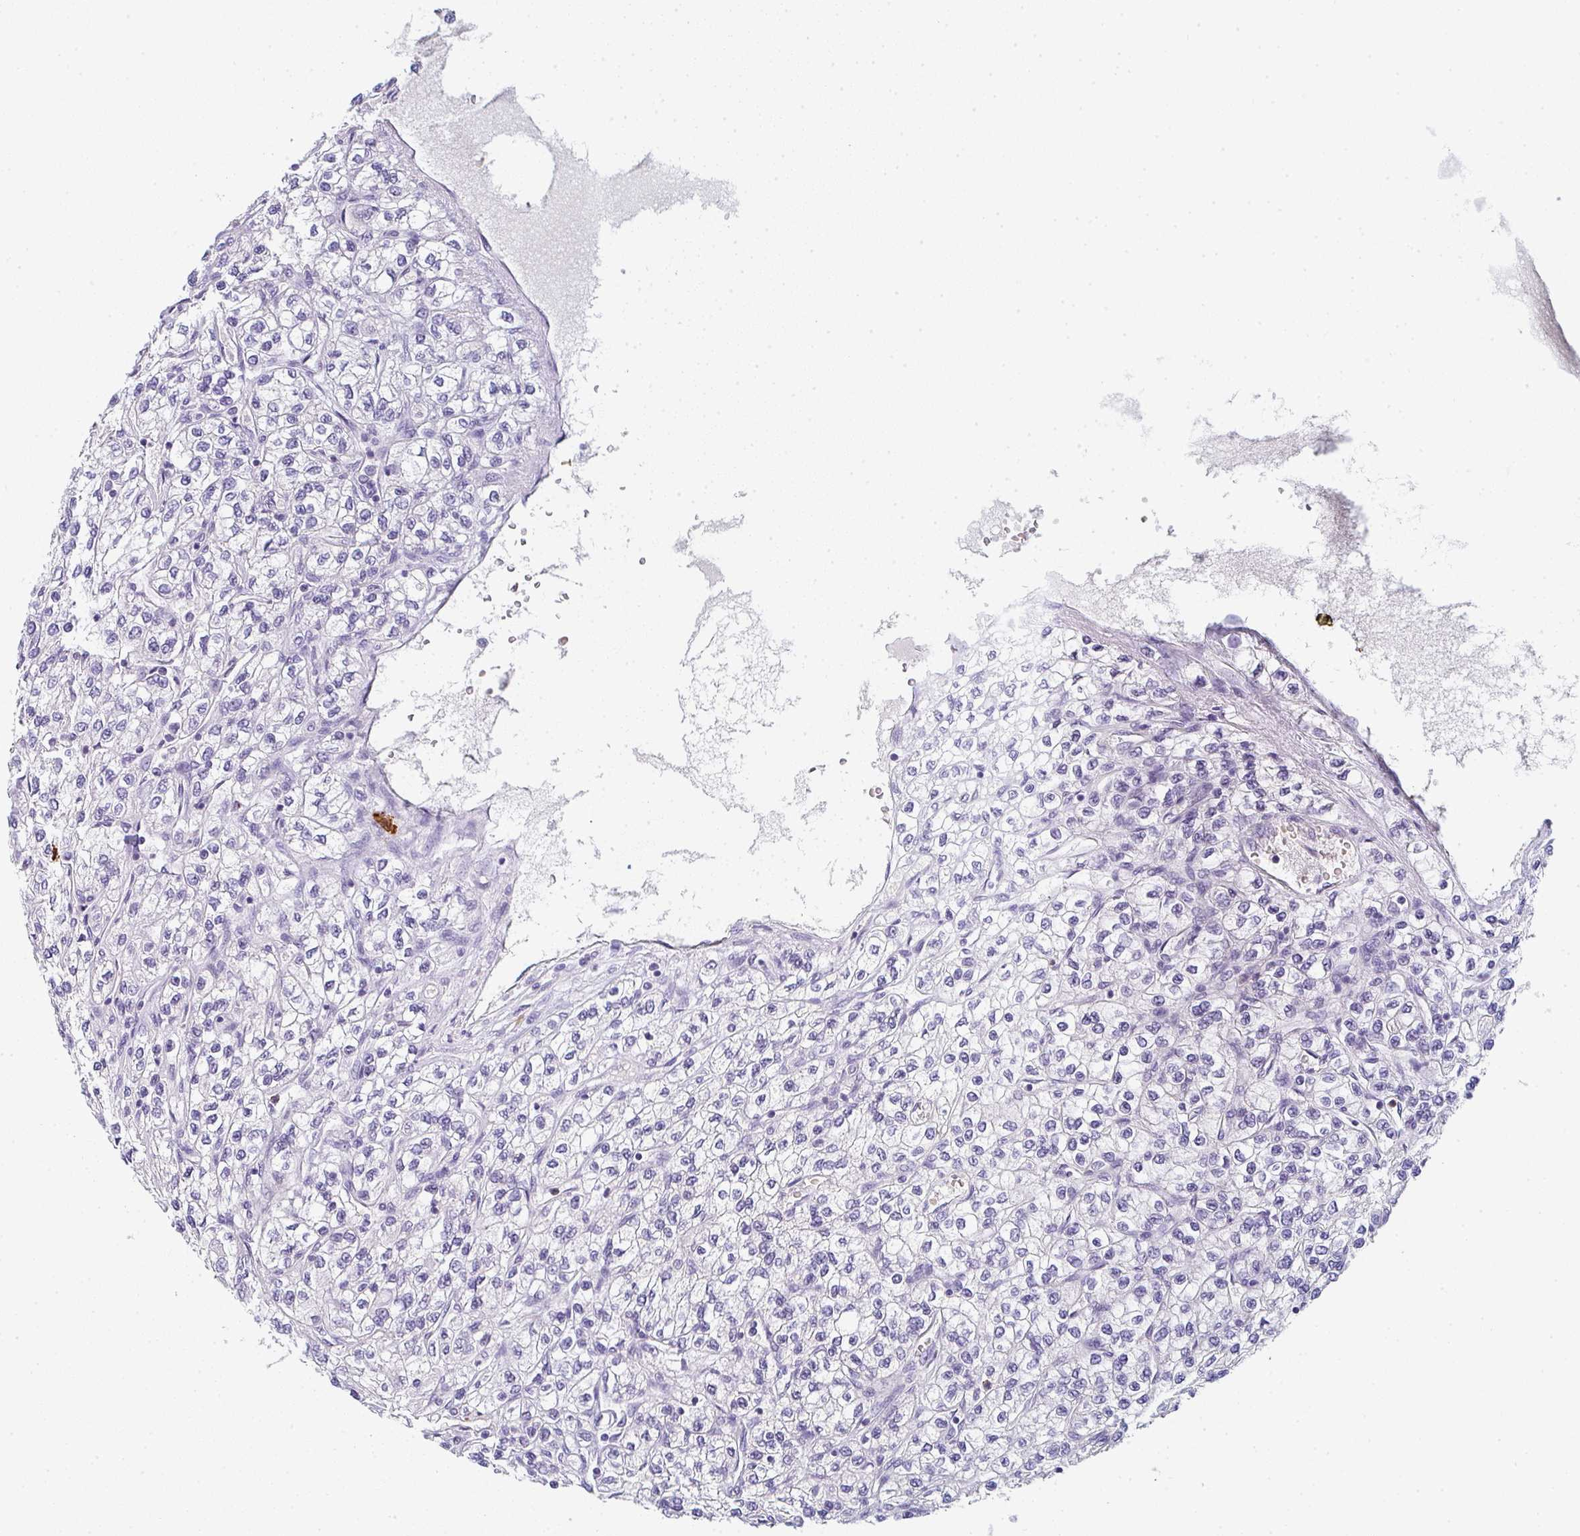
{"staining": {"intensity": "negative", "quantity": "none", "location": "none"}, "tissue": "renal cancer", "cell_type": "Tumor cells", "image_type": "cancer", "snomed": [{"axis": "morphology", "description": "Adenocarcinoma, NOS"}, {"axis": "topography", "description": "Kidney"}], "caption": "This histopathology image is of renal cancer (adenocarcinoma) stained with immunohistochemistry (IHC) to label a protein in brown with the nuclei are counter-stained blue. There is no expression in tumor cells.", "gene": "CACNA1S", "patient": {"sex": "male", "age": 80}}